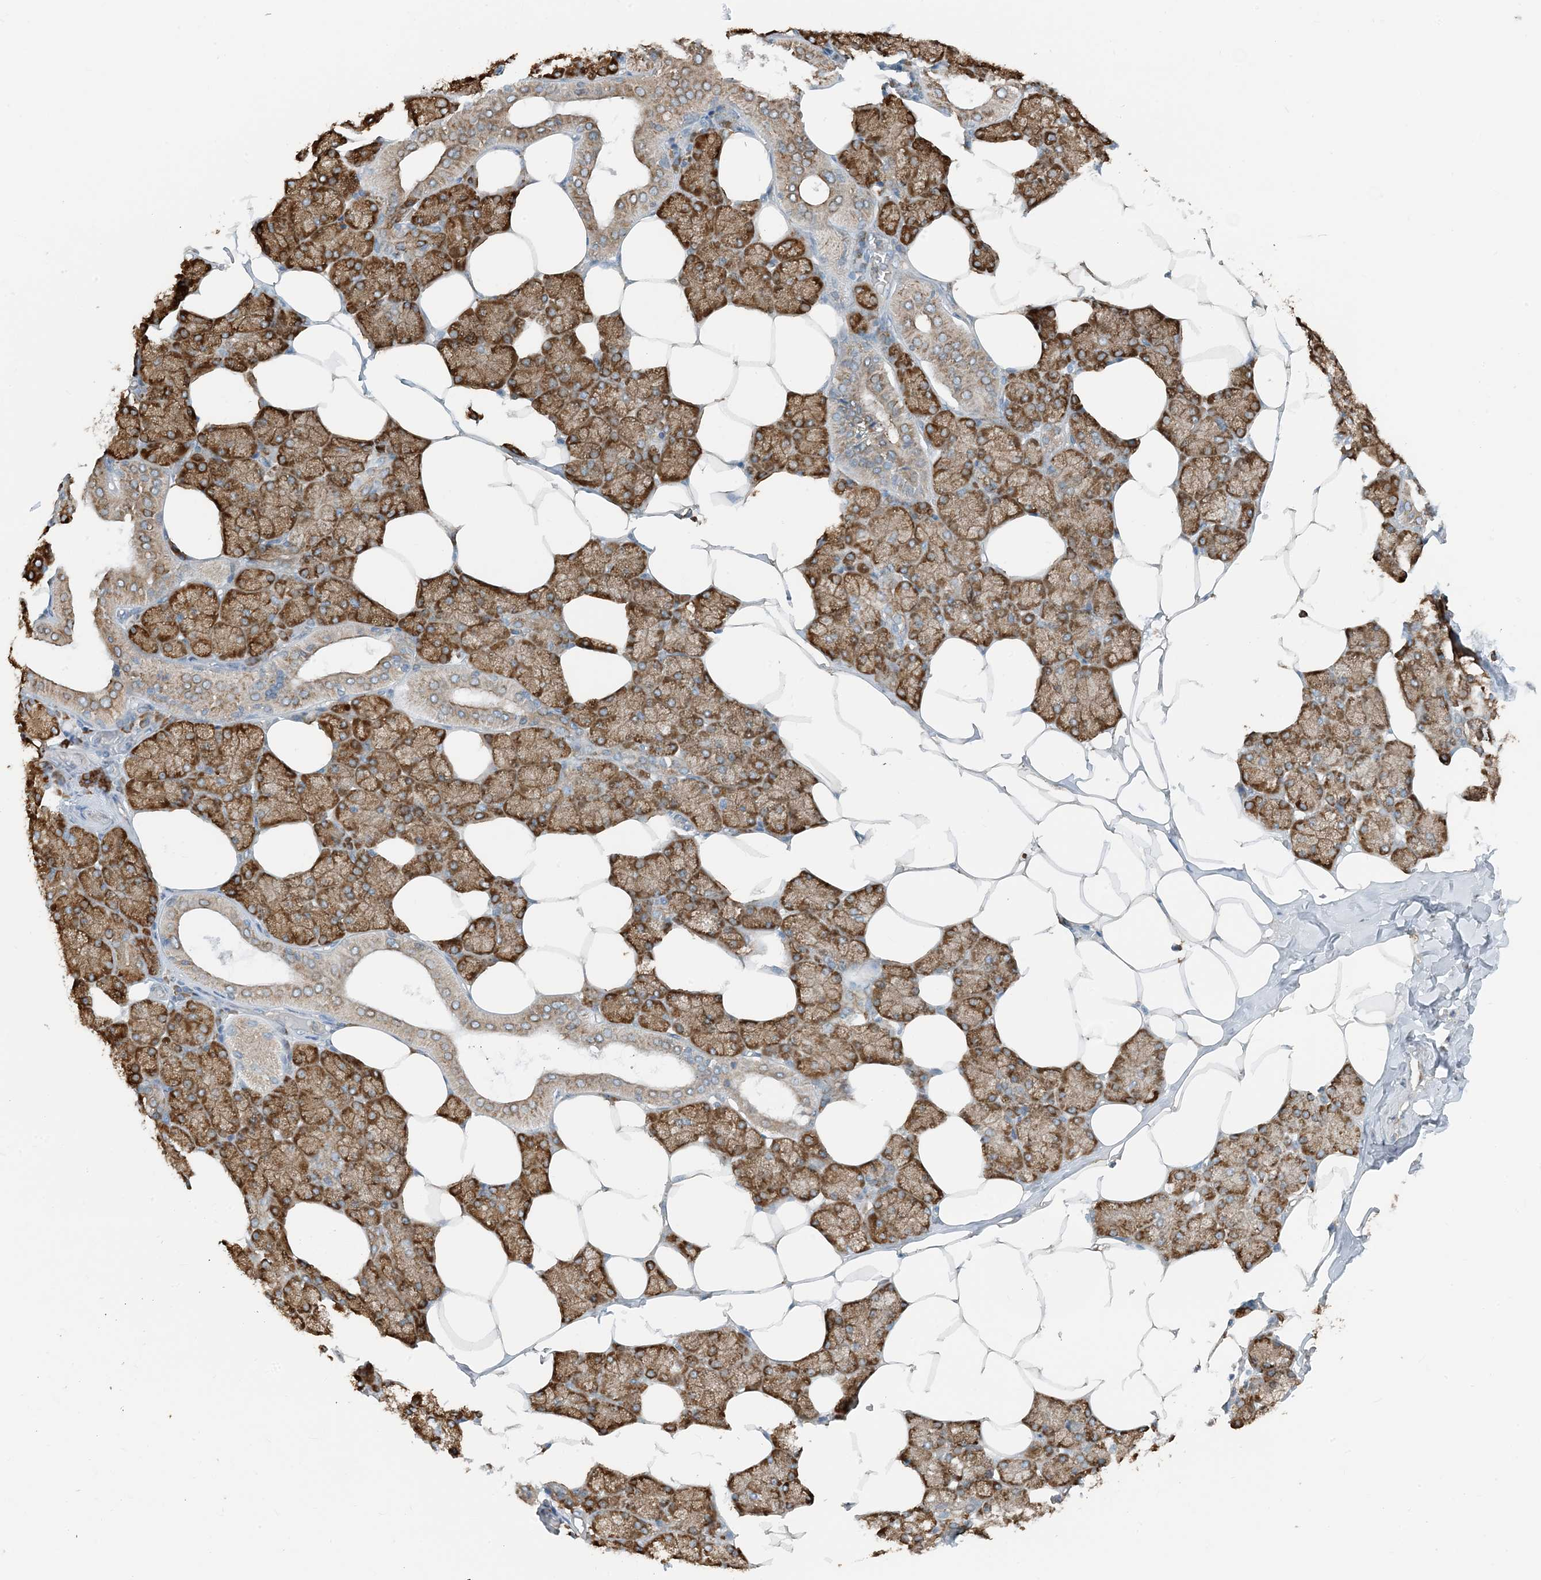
{"staining": {"intensity": "strong", "quantity": "25%-75%", "location": "cytoplasmic/membranous"}, "tissue": "salivary gland", "cell_type": "Glandular cells", "image_type": "normal", "snomed": [{"axis": "morphology", "description": "Normal tissue, NOS"}, {"axis": "topography", "description": "Salivary gland"}], "caption": "Salivary gland stained for a protein (brown) shows strong cytoplasmic/membranous positive staining in approximately 25%-75% of glandular cells.", "gene": "CERKL", "patient": {"sex": "male", "age": 62}}